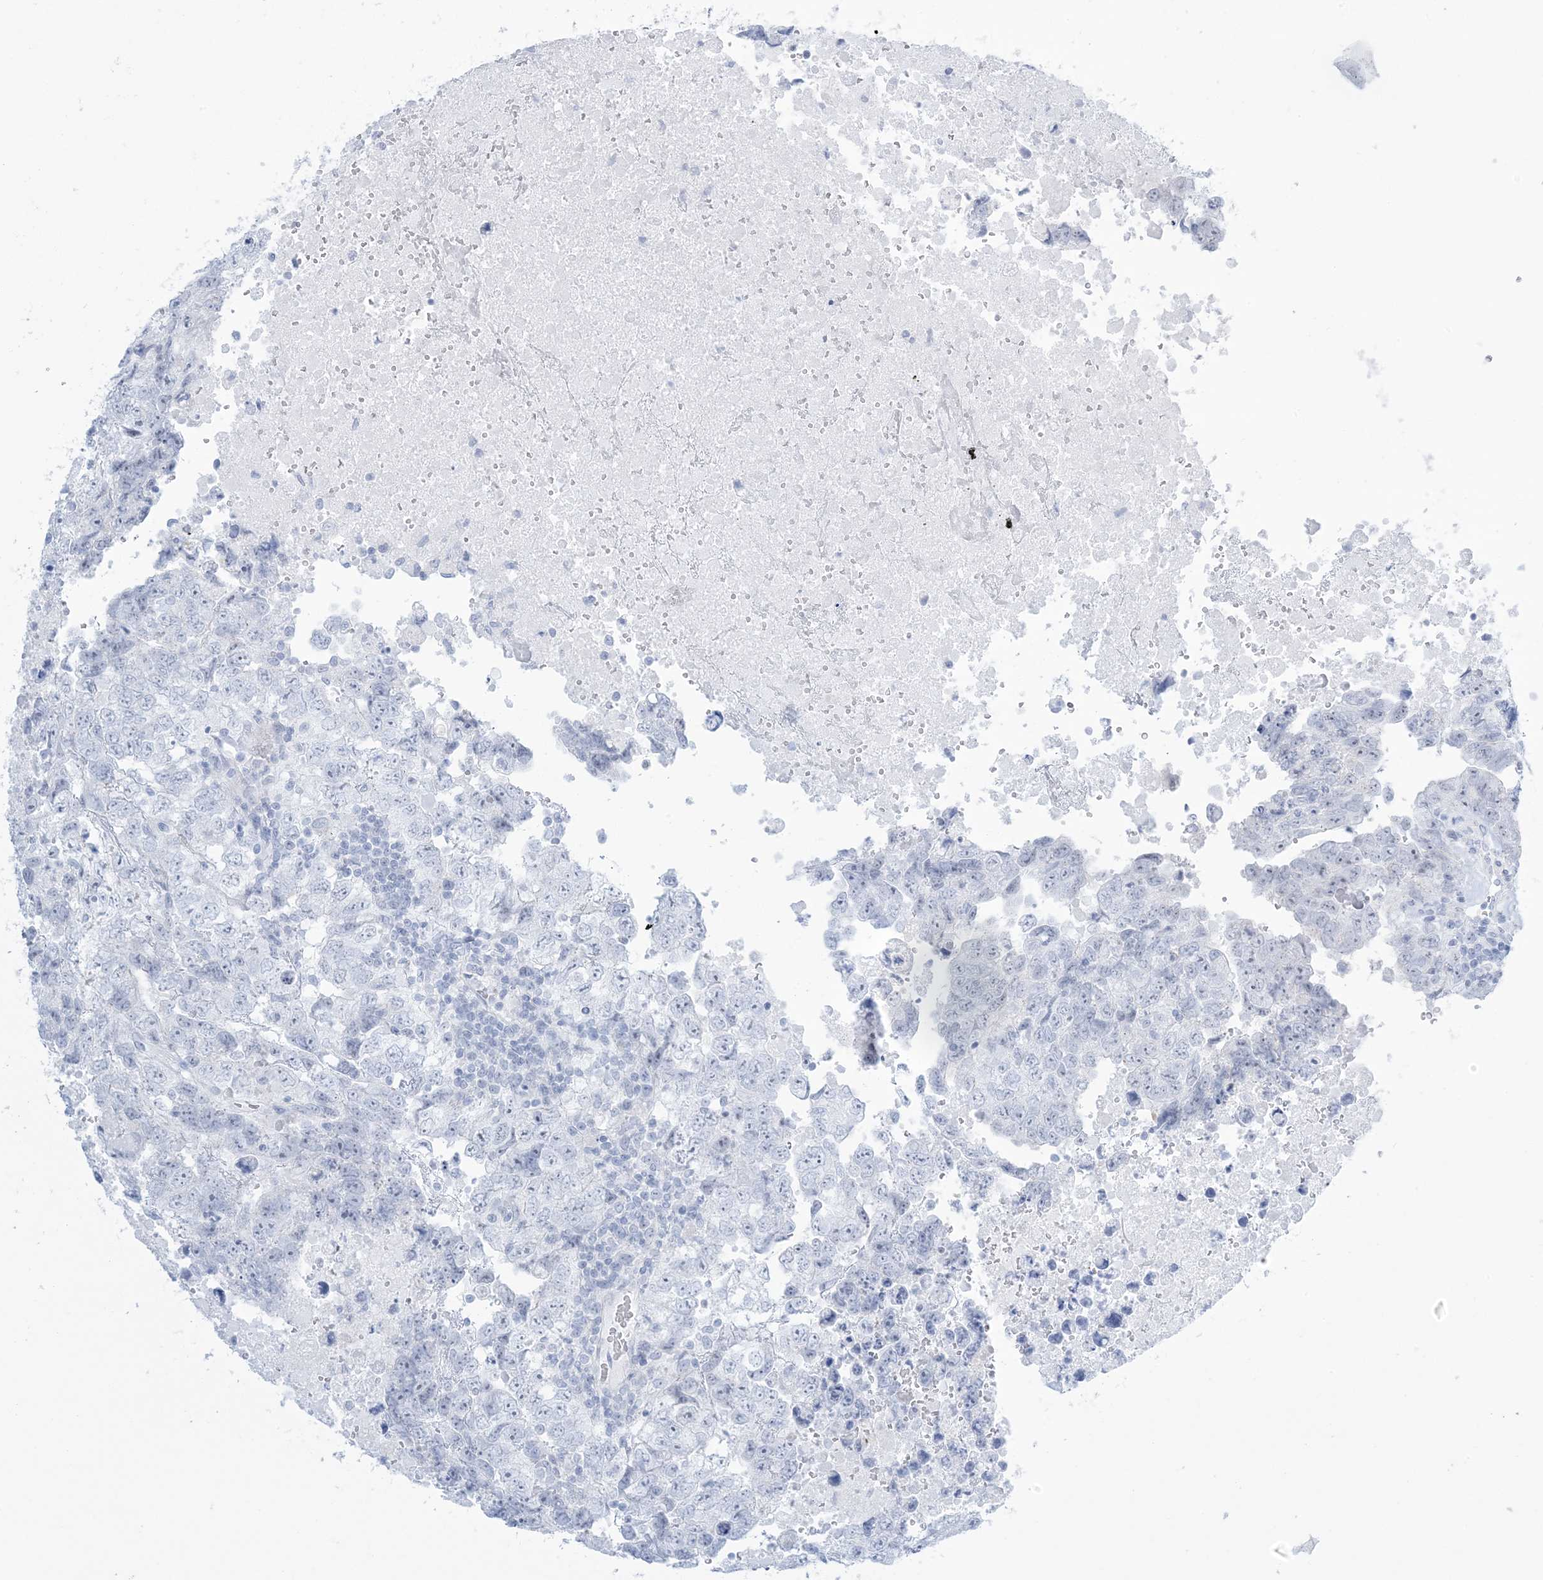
{"staining": {"intensity": "negative", "quantity": "none", "location": "none"}, "tissue": "testis cancer", "cell_type": "Tumor cells", "image_type": "cancer", "snomed": [{"axis": "morphology", "description": "Carcinoma, Embryonal, NOS"}, {"axis": "topography", "description": "Testis"}], "caption": "IHC micrograph of neoplastic tissue: human testis embryonal carcinoma stained with DAB demonstrates no significant protein positivity in tumor cells.", "gene": "AGXT", "patient": {"sex": "male", "age": 37}}